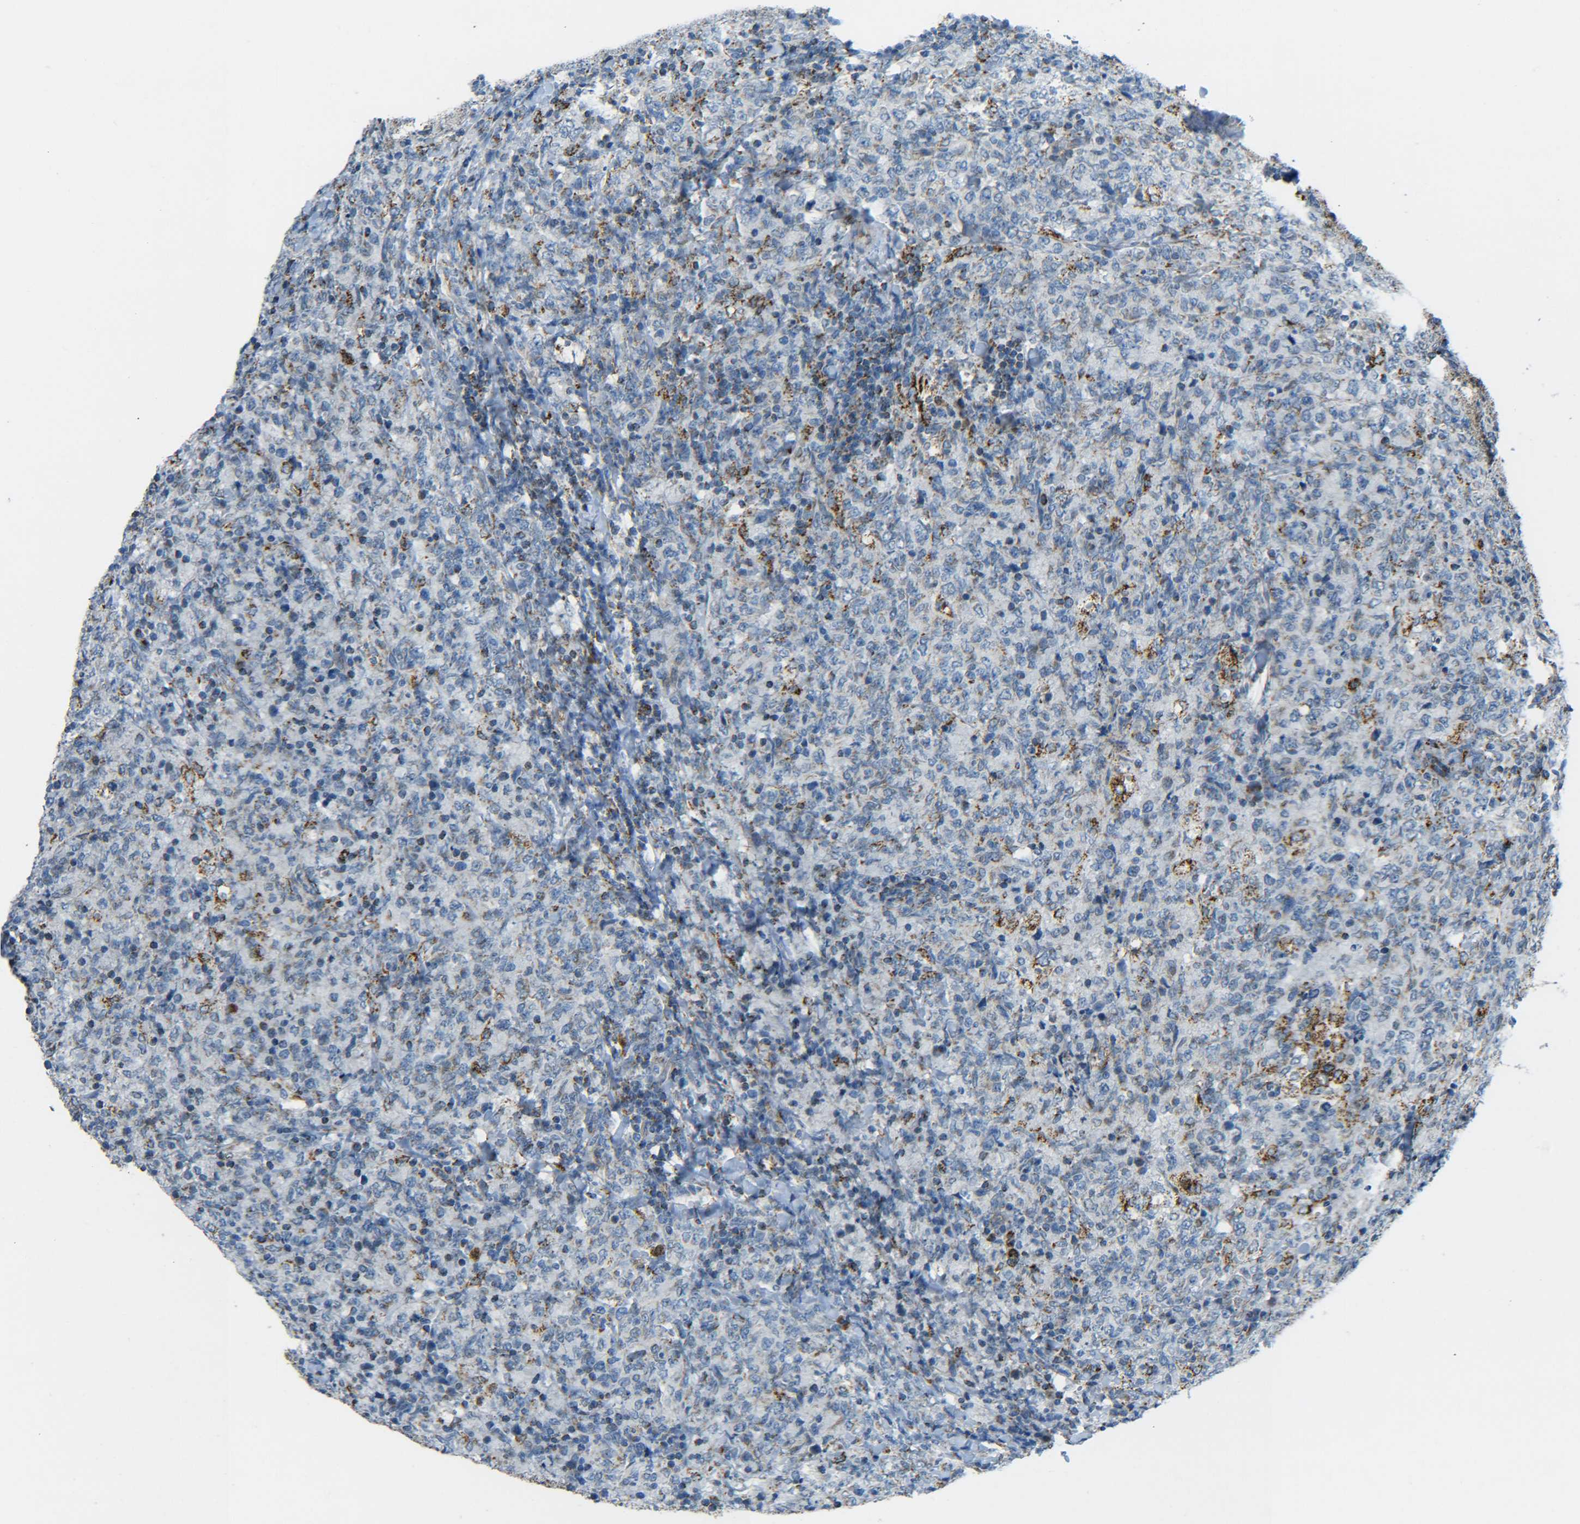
{"staining": {"intensity": "strong", "quantity": "25%-75%", "location": "cytoplasmic/membranous"}, "tissue": "lymphoma", "cell_type": "Tumor cells", "image_type": "cancer", "snomed": [{"axis": "morphology", "description": "Malignant lymphoma, non-Hodgkin's type, High grade"}, {"axis": "topography", "description": "Tonsil"}], "caption": "Lymphoma stained for a protein exhibits strong cytoplasmic/membranous positivity in tumor cells.", "gene": "CYB5R1", "patient": {"sex": "female", "age": 36}}